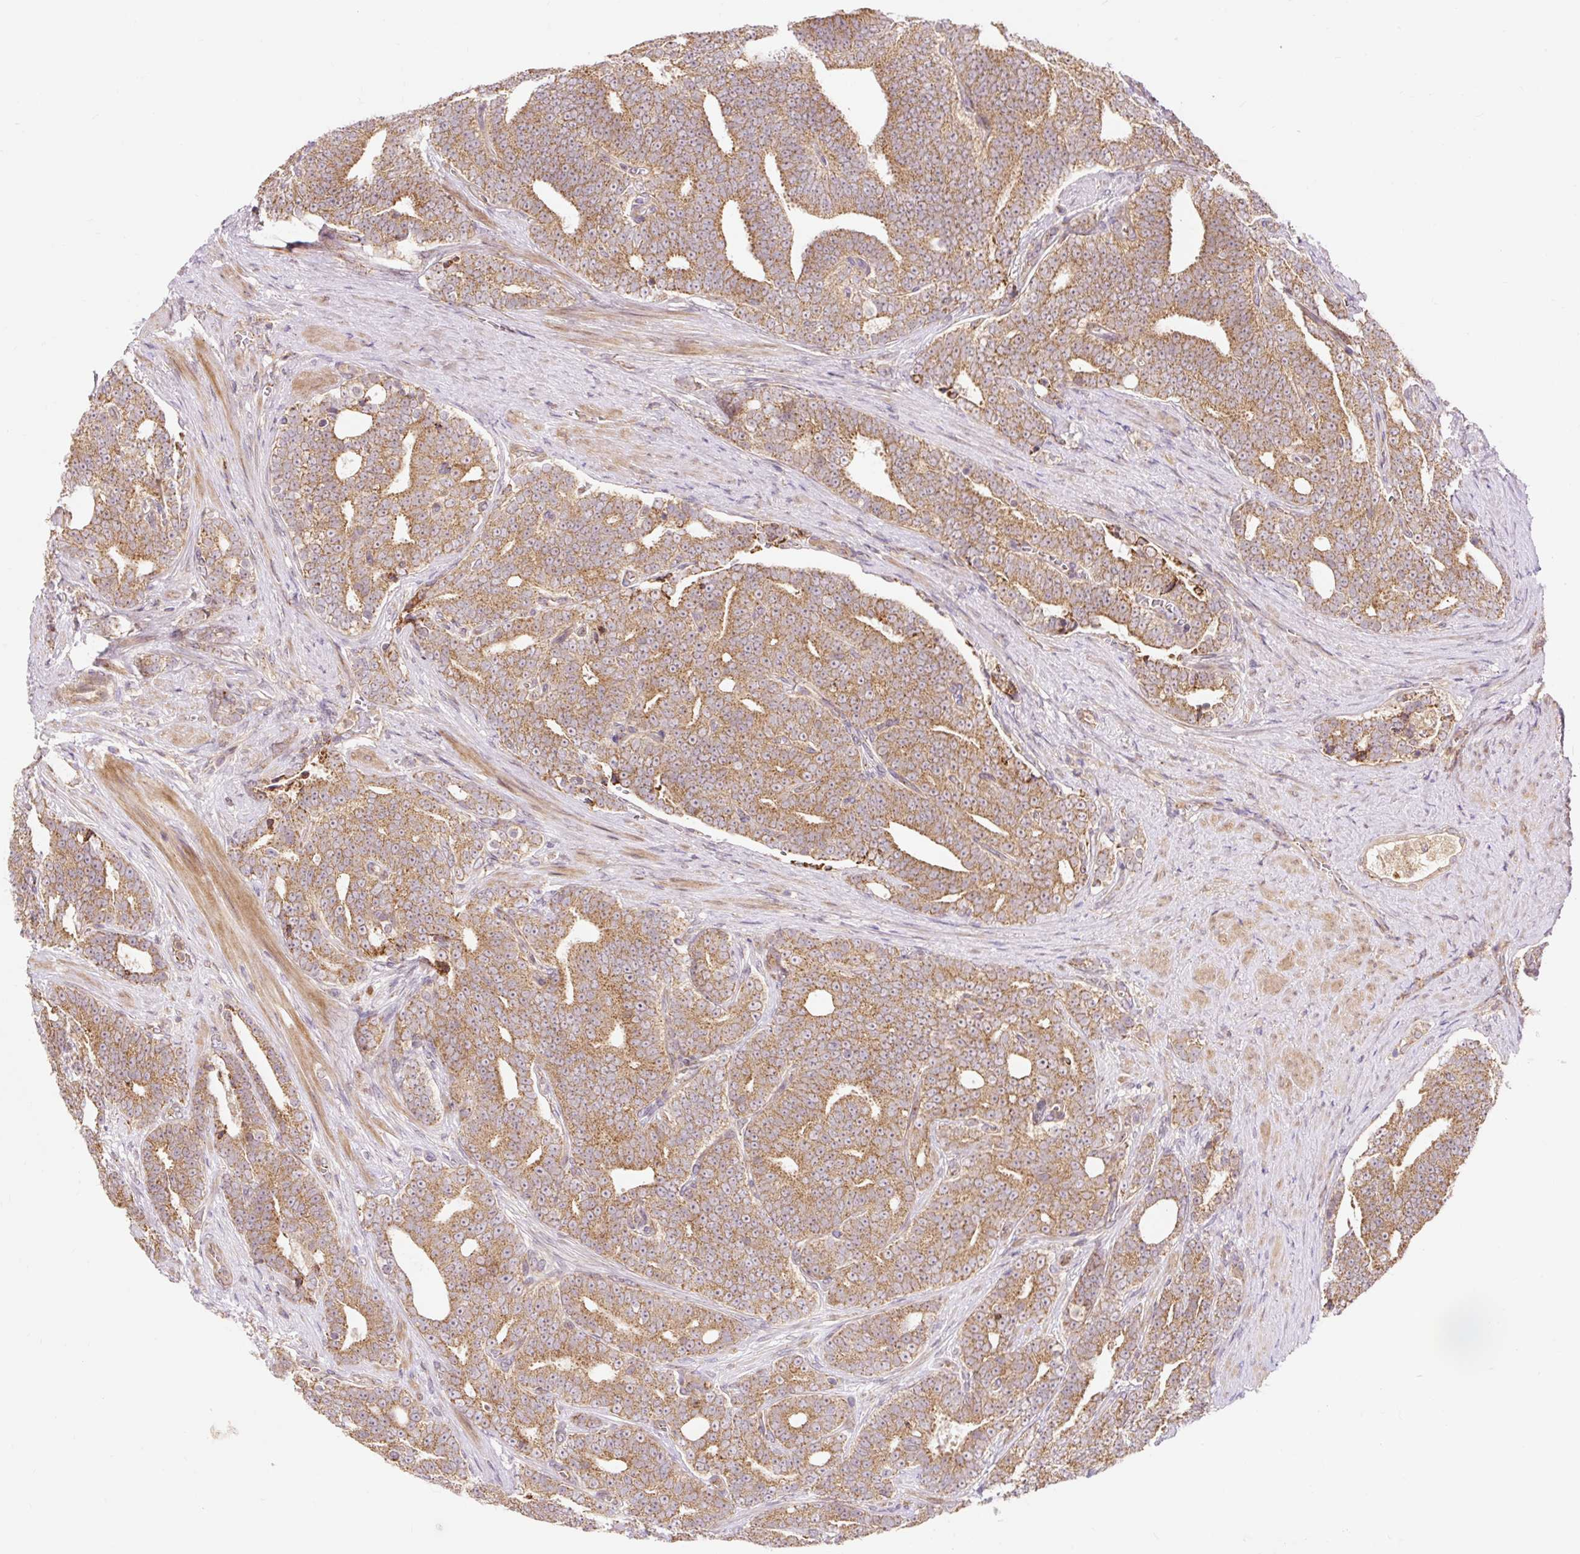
{"staining": {"intensity": "moderate", "quantity": ">75%", "location": "cytoplasmic/membranous"}, "tissue": "prostate cancer", "cell_type": "Tumor cells", "image_type": "cancer", "snomed": [{"axis": "morphology", "description": "Adenocarcinoma, High grade"}, {"axis": "topography", "description": "Prostate and seminal vesicle, NOS"}], "caption": "Brown immunohistochemical staining in prostate high-grade adenocarcinoma displays moderate cytoplasmic/membranous expression in about >75% of tumor cells. The protein is stained brown, and the nuclei are stained in blue (DAB IHC with brightfield microscopy, high magnification).", "gene": "TRIAP1", "patient": {"sex": "male", "age": 67}}